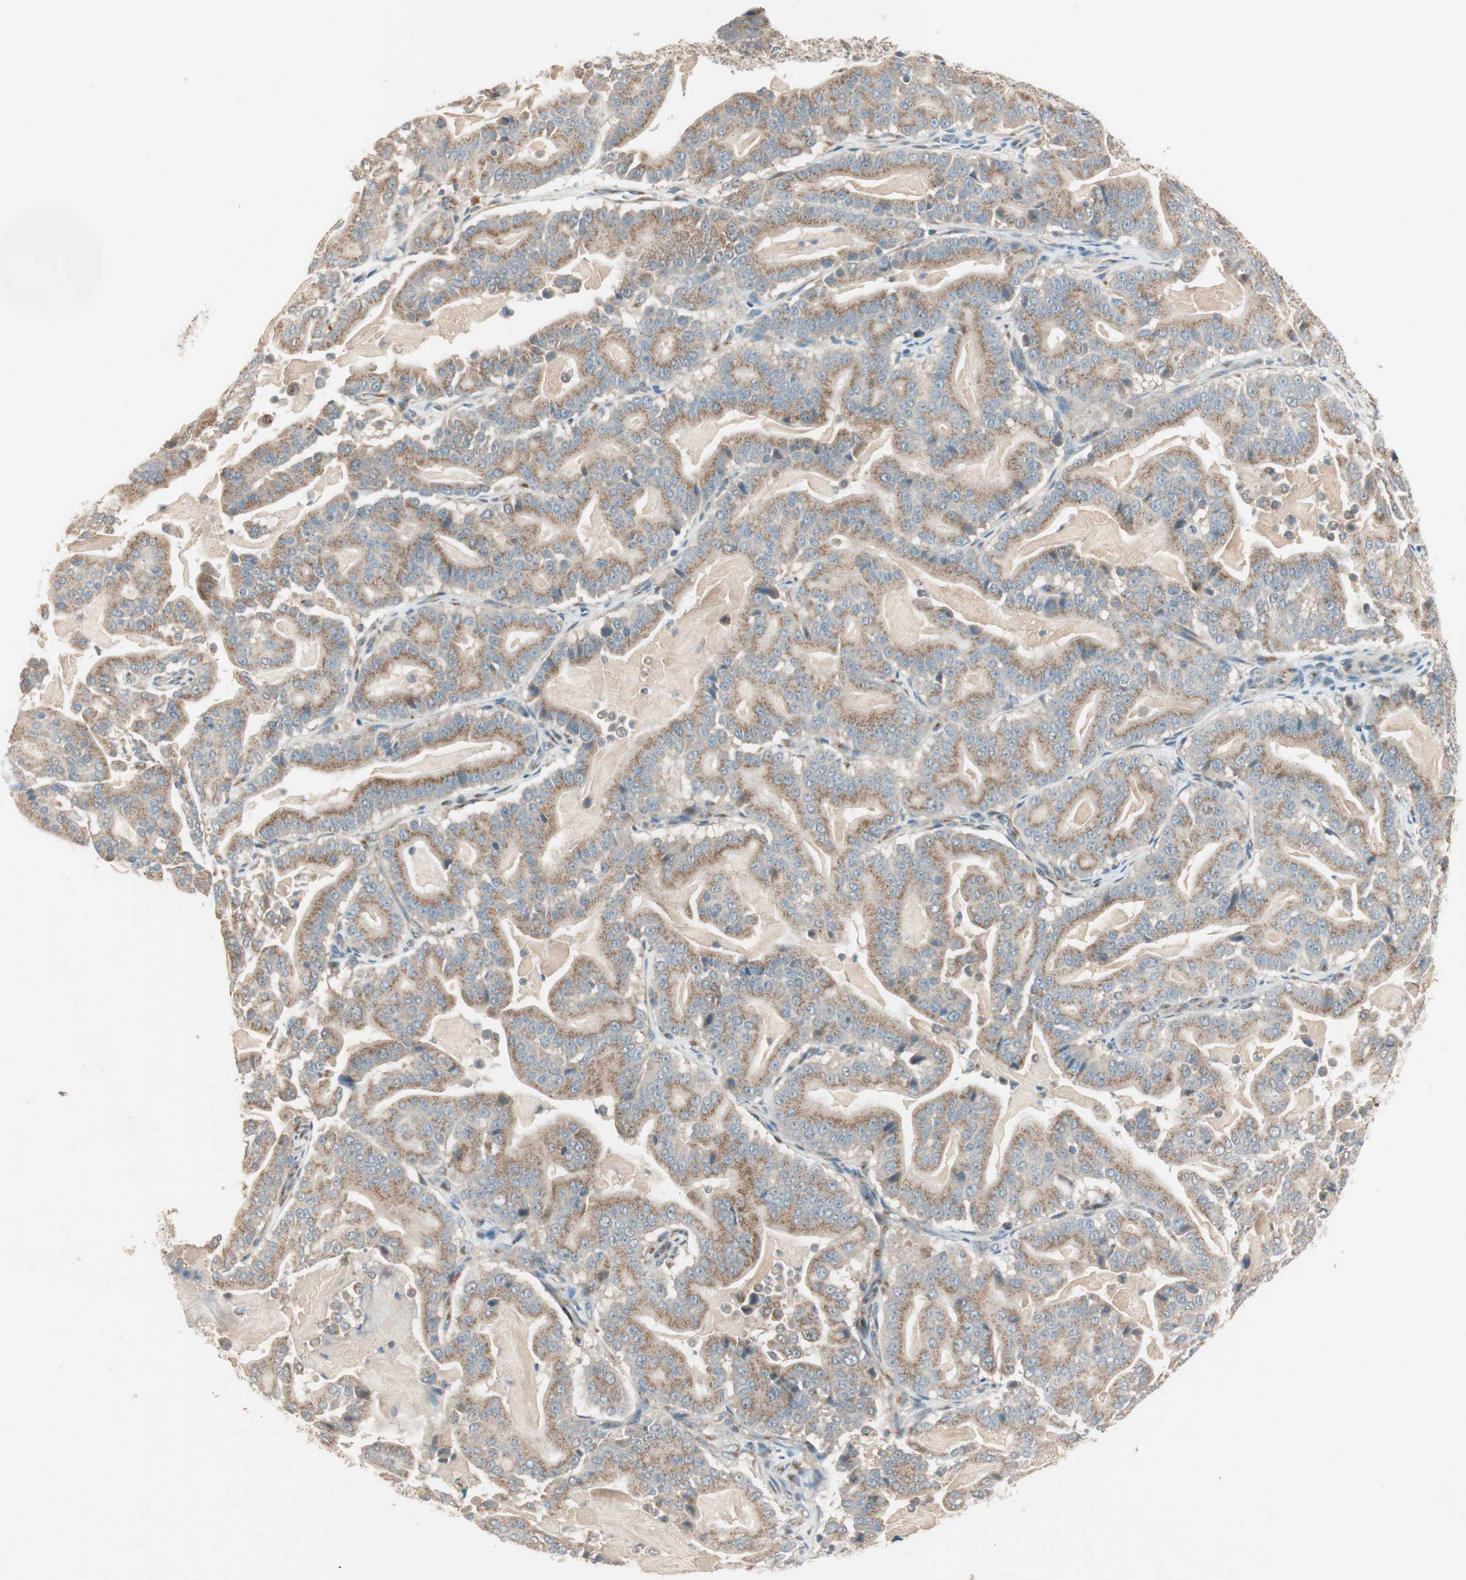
{"staining": {"intensity": "moderate", "quantity": ">75%", "location": "cytoplasmic/membranous"}, "tissue": "pancreatic cancer", "cell_type": "Tumor cells", "image_type": "cancer", "snomed": [{"axis": "morphology", "description": "Adenocarcinoma, NOS"}, {"axis": "topography", "description": "Pancreas"}], "caption": "Adenocarcinoma (pancreatic) stained with immunohistochemistry shows moderate cytoplasmic/membranous expression in approximately >75% of tumor cells.", "gene": "SEC16A", "patient": {"sex": "male", "age": 63}}